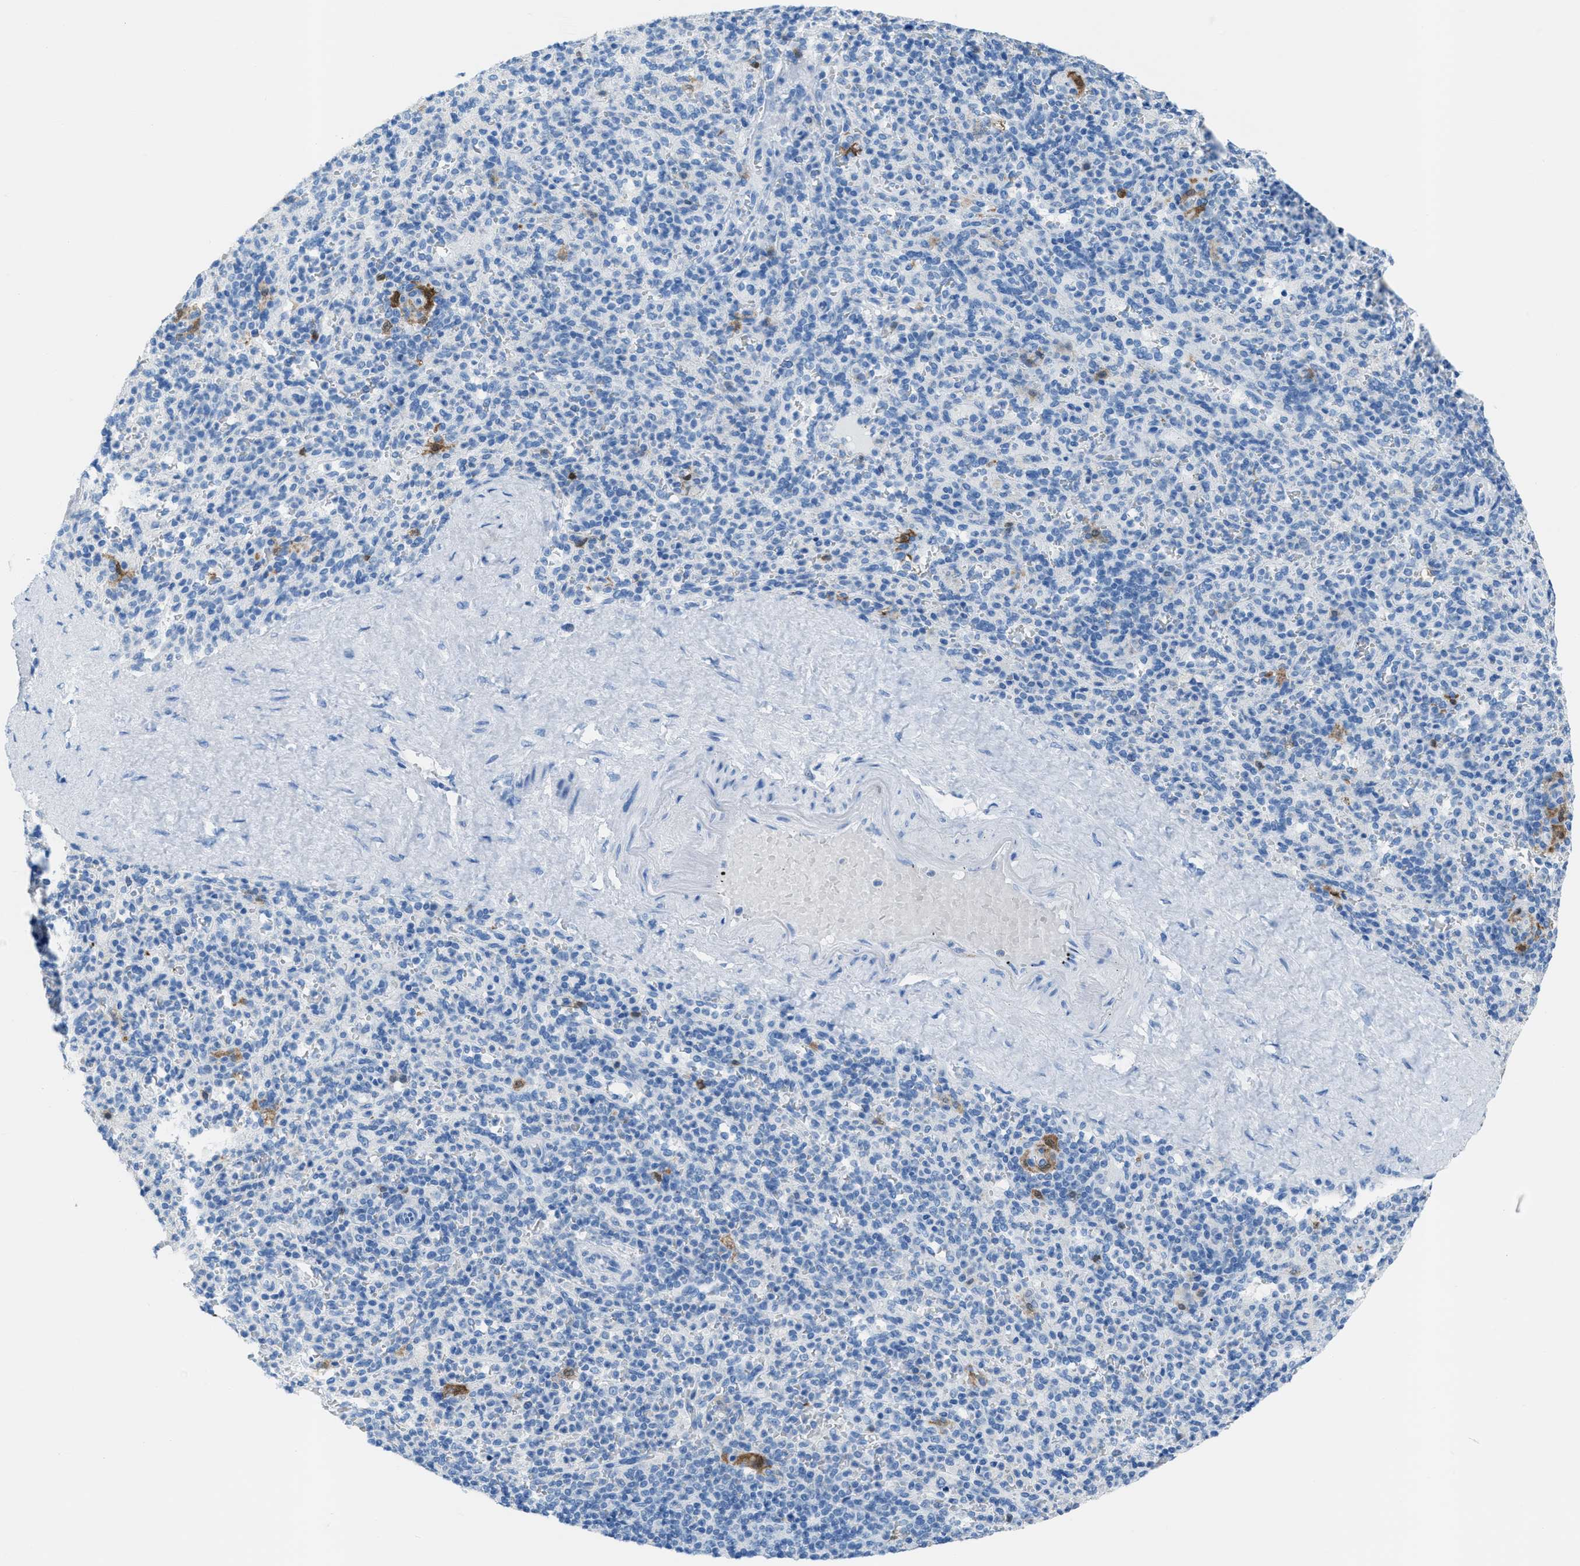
{"staining": {"intensity": "moderate", "quantity": "<25%", "location": "cytoplasmic/membranous"}, "tissue": "spleen", "cell_type": "Cells in red pulp", "image_type": "normal", "snomed": [{"axis": "morphology", "description": "Normal tissue, NOS"}, {"axis": "topography", "description": "Spleen"}], "caption": "Protein staining shows moderate cytoplasmic/membranous positivity in approximately <25% of cells in red pulp in normal spleen. (Brightfield microscopy of DAB IHC at high magnification).", "gene": "CDKN2A", "patient": {"sex": "male", "age": 36}}